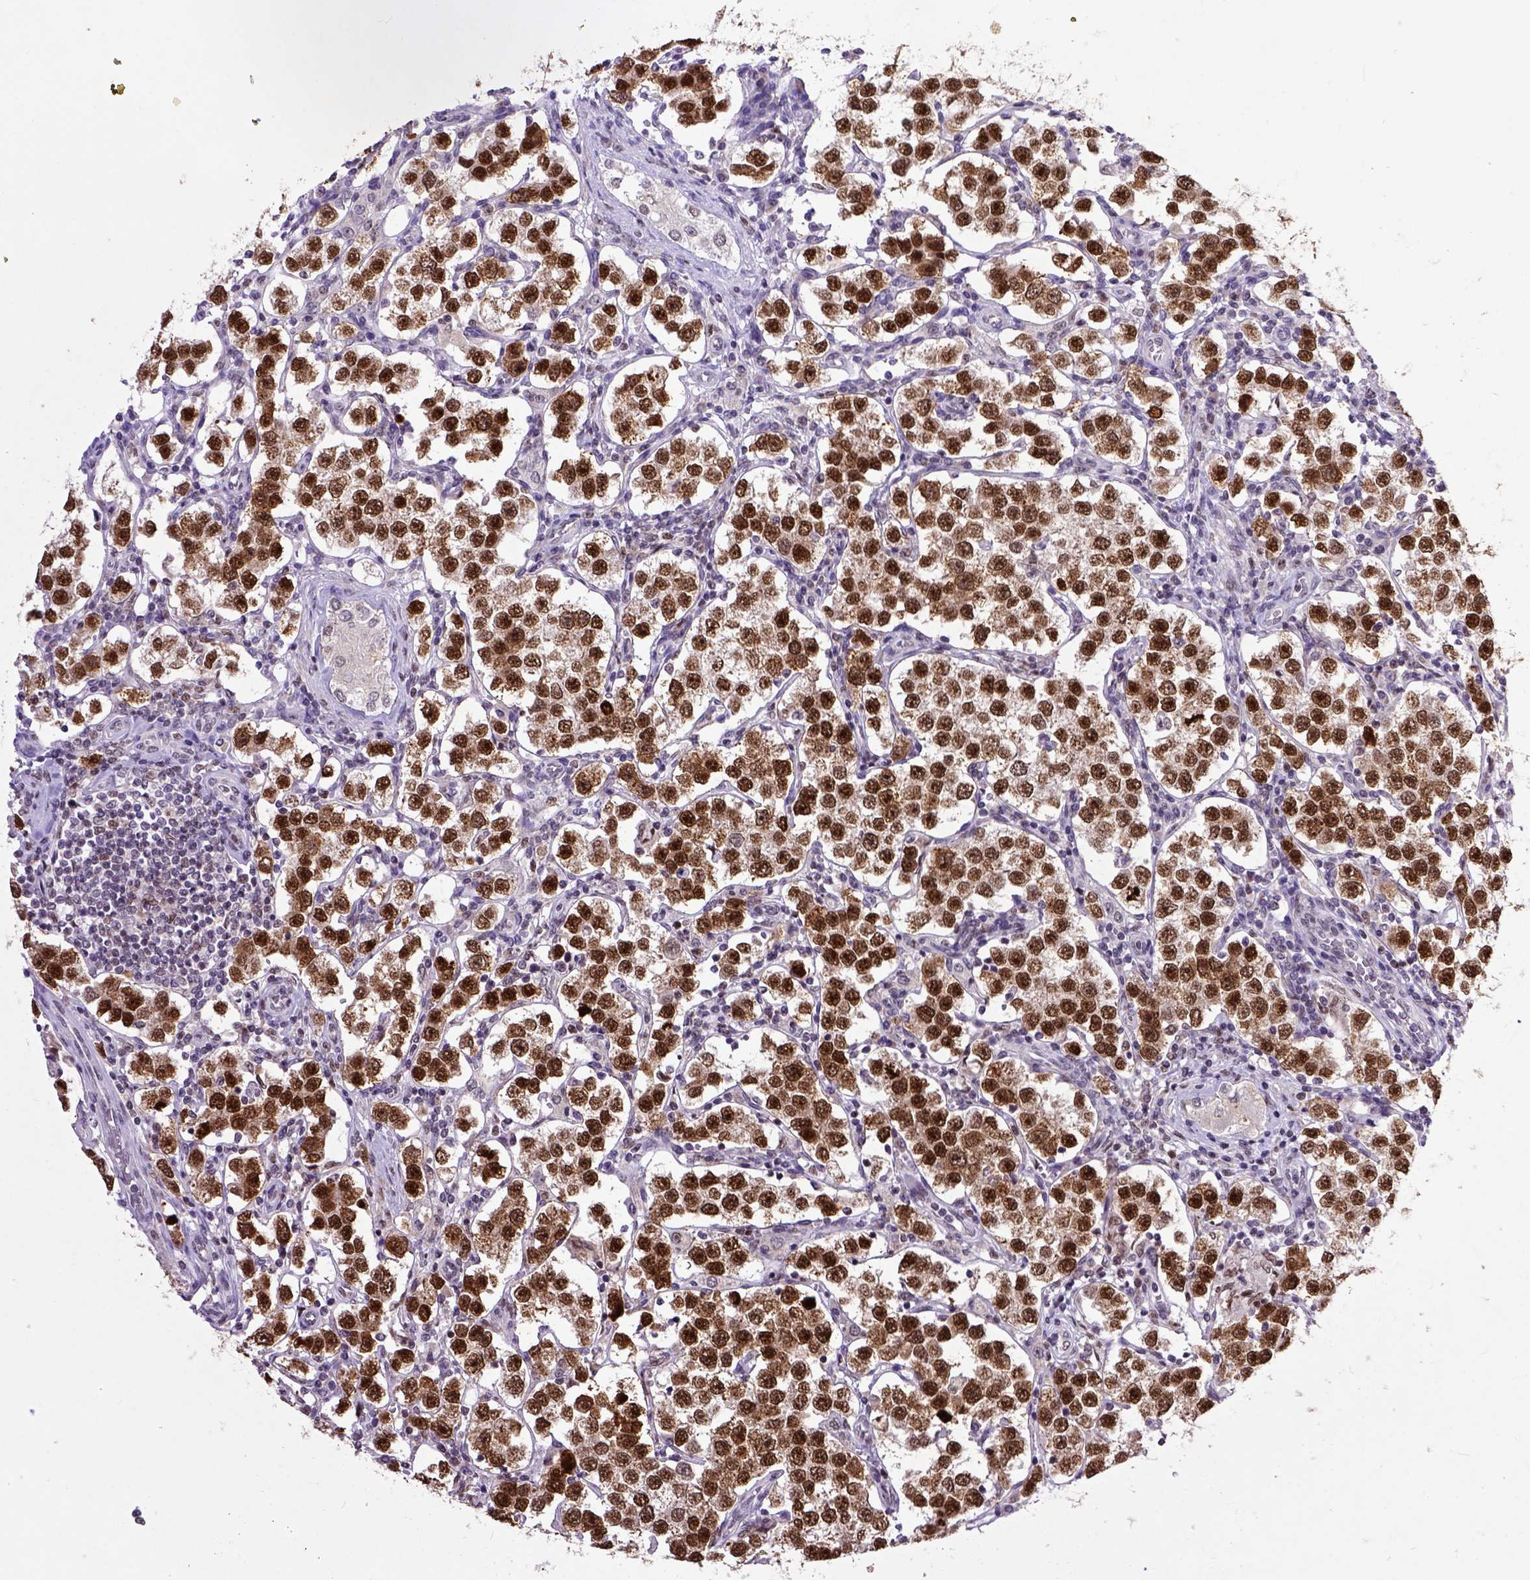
{"staining": {"intensity": "strong", "quantity": ">75%", "location": "nuclear"}, "tissue": "testis cancer", "cell_type": "Tumor cells", "image_type": "cancer", "snomed": [{"axis": "morphology", "description": "Seminoma, NOS"}, {"axis": "topography", "description": "Testis"}], "caption": "A photomicrograph showing strong nuclear expression in approximately >75% of tumor cells in testis cancer (seminoma), as visualized by brown immunohistochemical staining.", "gene": "RCC2", "patient": {"sex": "male", "age": 37}}